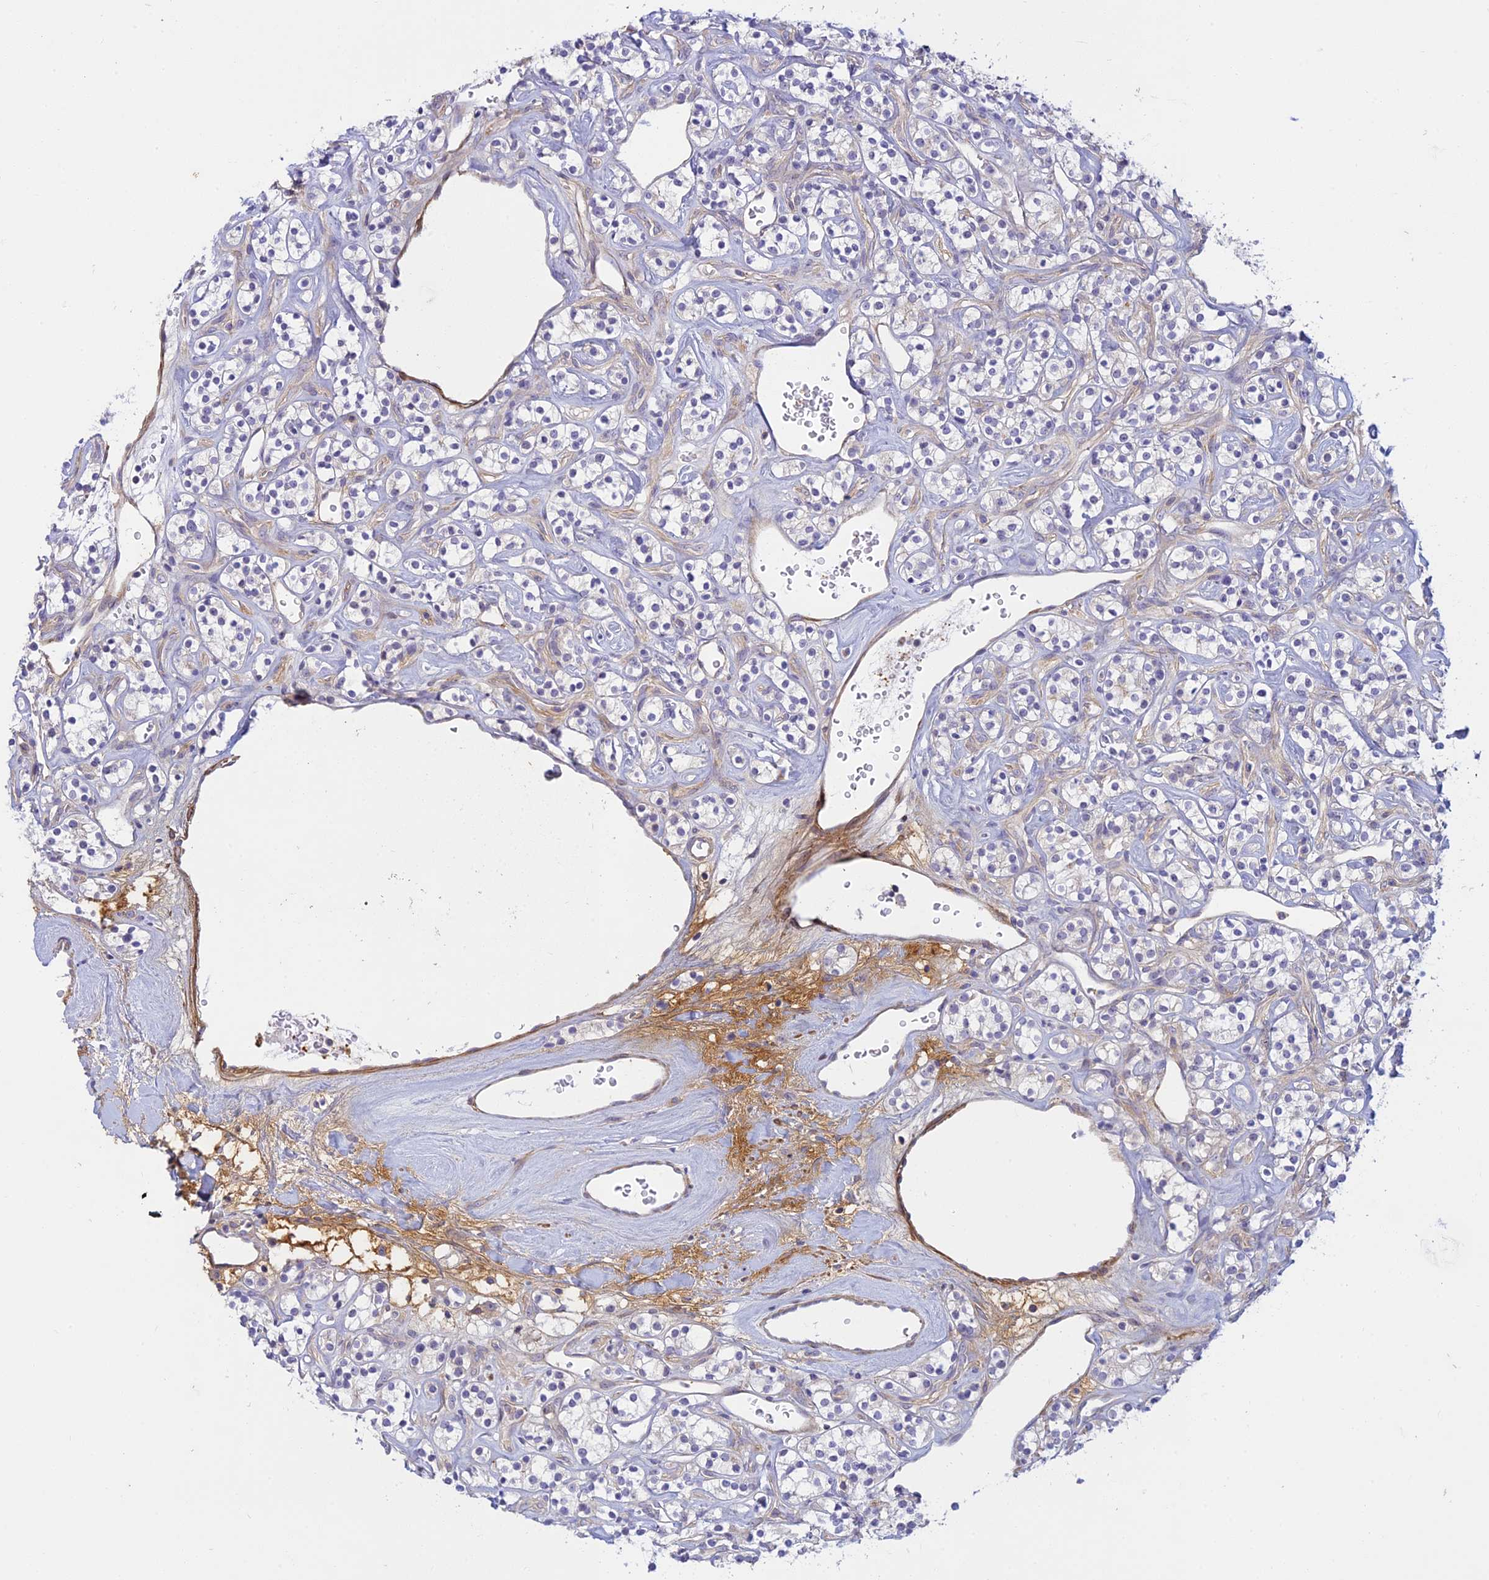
{"staining": {"intensity": "negative", "quantity": "none", "location": "none"}, "tissue": "renal cancer", "cell_type": "Tumor cells", "image_type": "cancer", "snomed": [{"axis": "morphology", "description": "Adenocarcinoma, NOS"}, {"axis": "topography", "description": "Kidney"}], "caption": "Immunohistochemistry image of neoplastic tissue: human renal cancer stained with DAB displays no significant protein positivity in tumor cells. The staining is performed using DAB brown chromogen with nuclei counter-stained in using hematoxylin.", "gene": "FBXW4", "patient": {"sex": "male", "age": 77}}